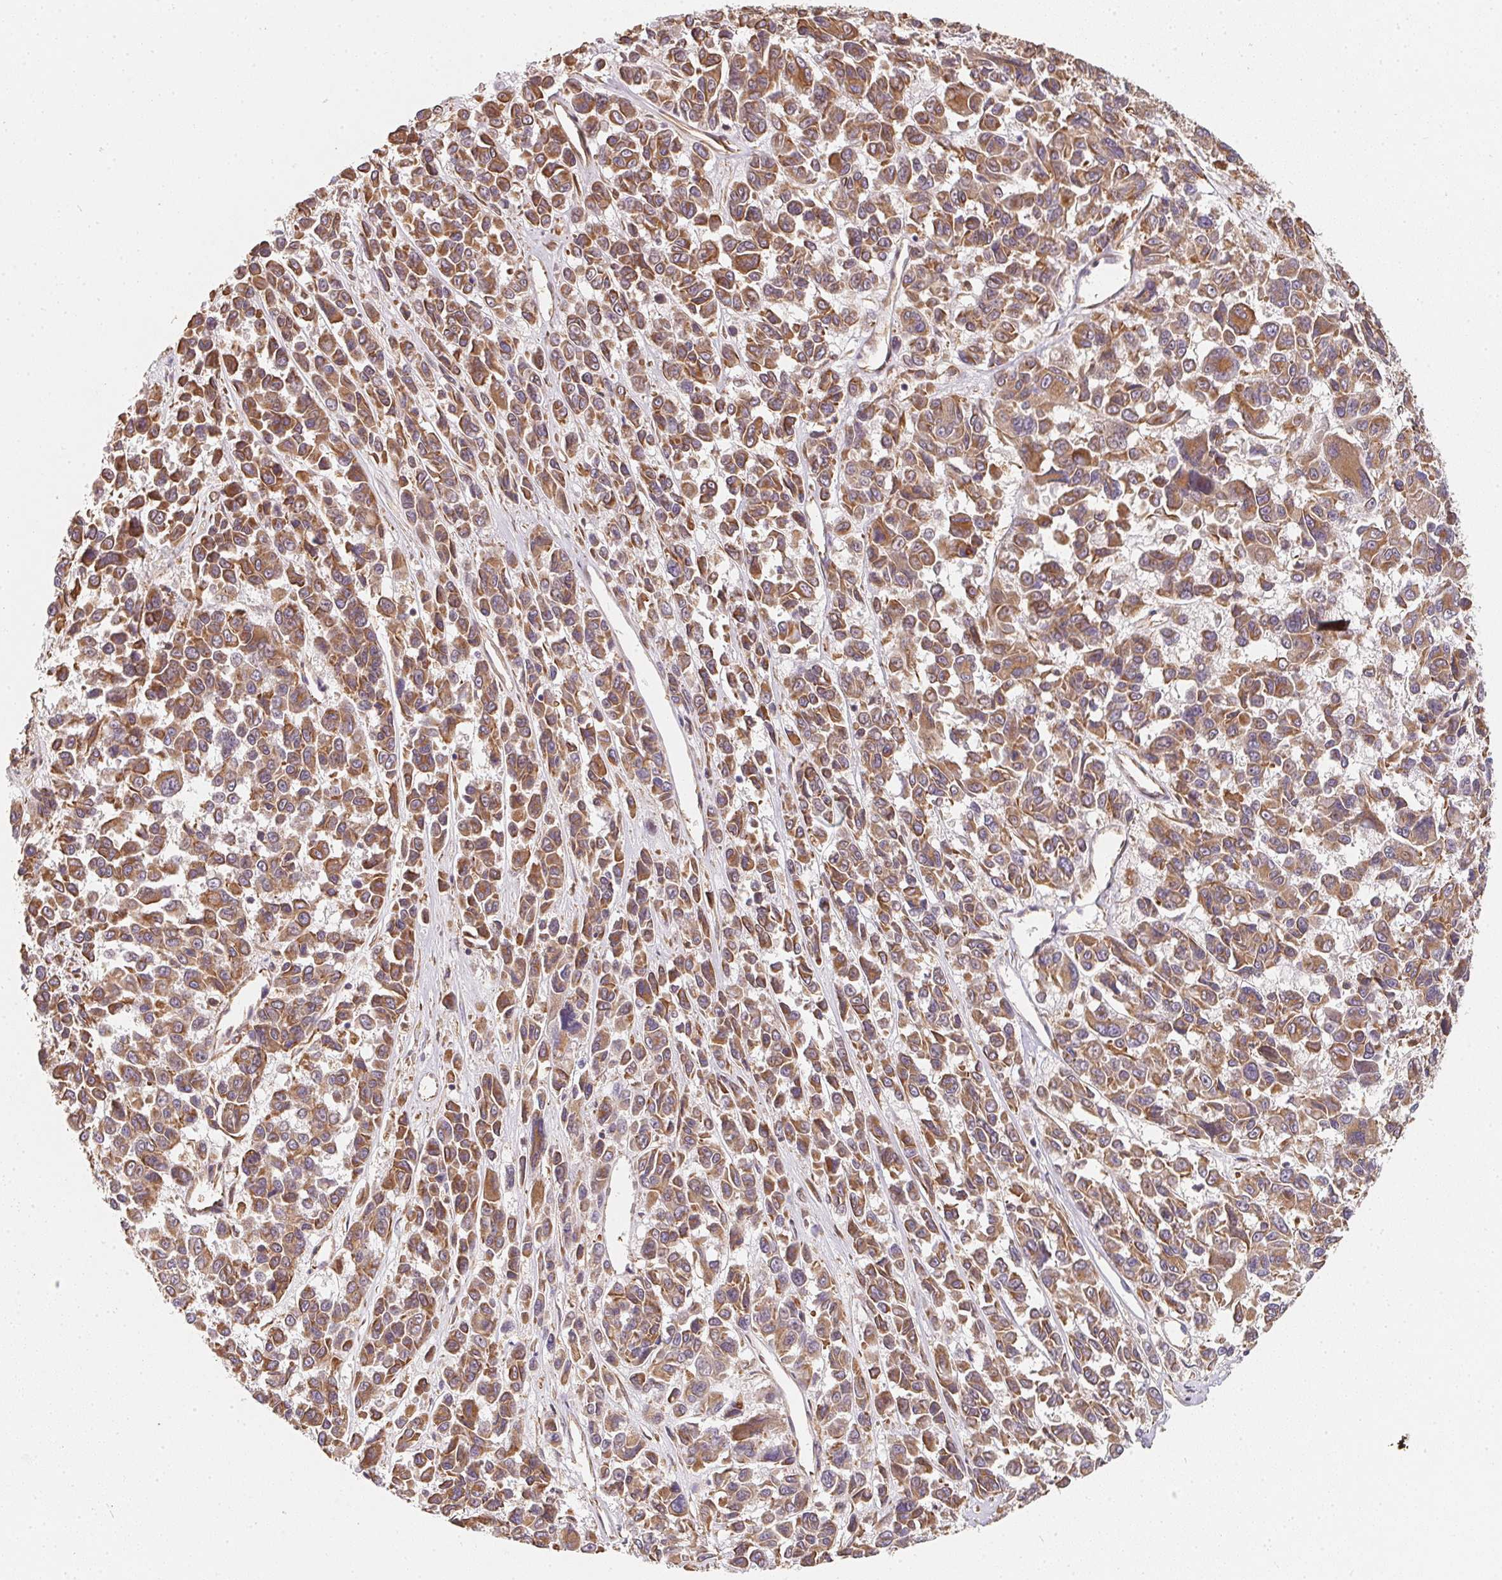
{"staining": {"intensity": "moderate", "quantity": "25%-75%", "location": "cytoplasmic/membranous"}, "tissue": "melanoma", "cell_type": "Tumor cells", "image_type": "cancer", "snomed": [{"axis": "morphology", "description": "Malignant melanoma, NOS"}, {"axis": "topography", "description": "Skin"}], "caption": "High-power microscopy captured an immunohistochemistry (IHC) micrograph of melanoma, revealing moderate cytoplasmic/membranous expression in about 25%-75% of tumor cells. Using DAB (3,3'-diaminobenzidine) (brown) and hematoxylin (blue) stains, captured at high magnification using brightfield microscopy.", "gene": "TBKBP1", "patient": {"sex": "female", "age": 66}}